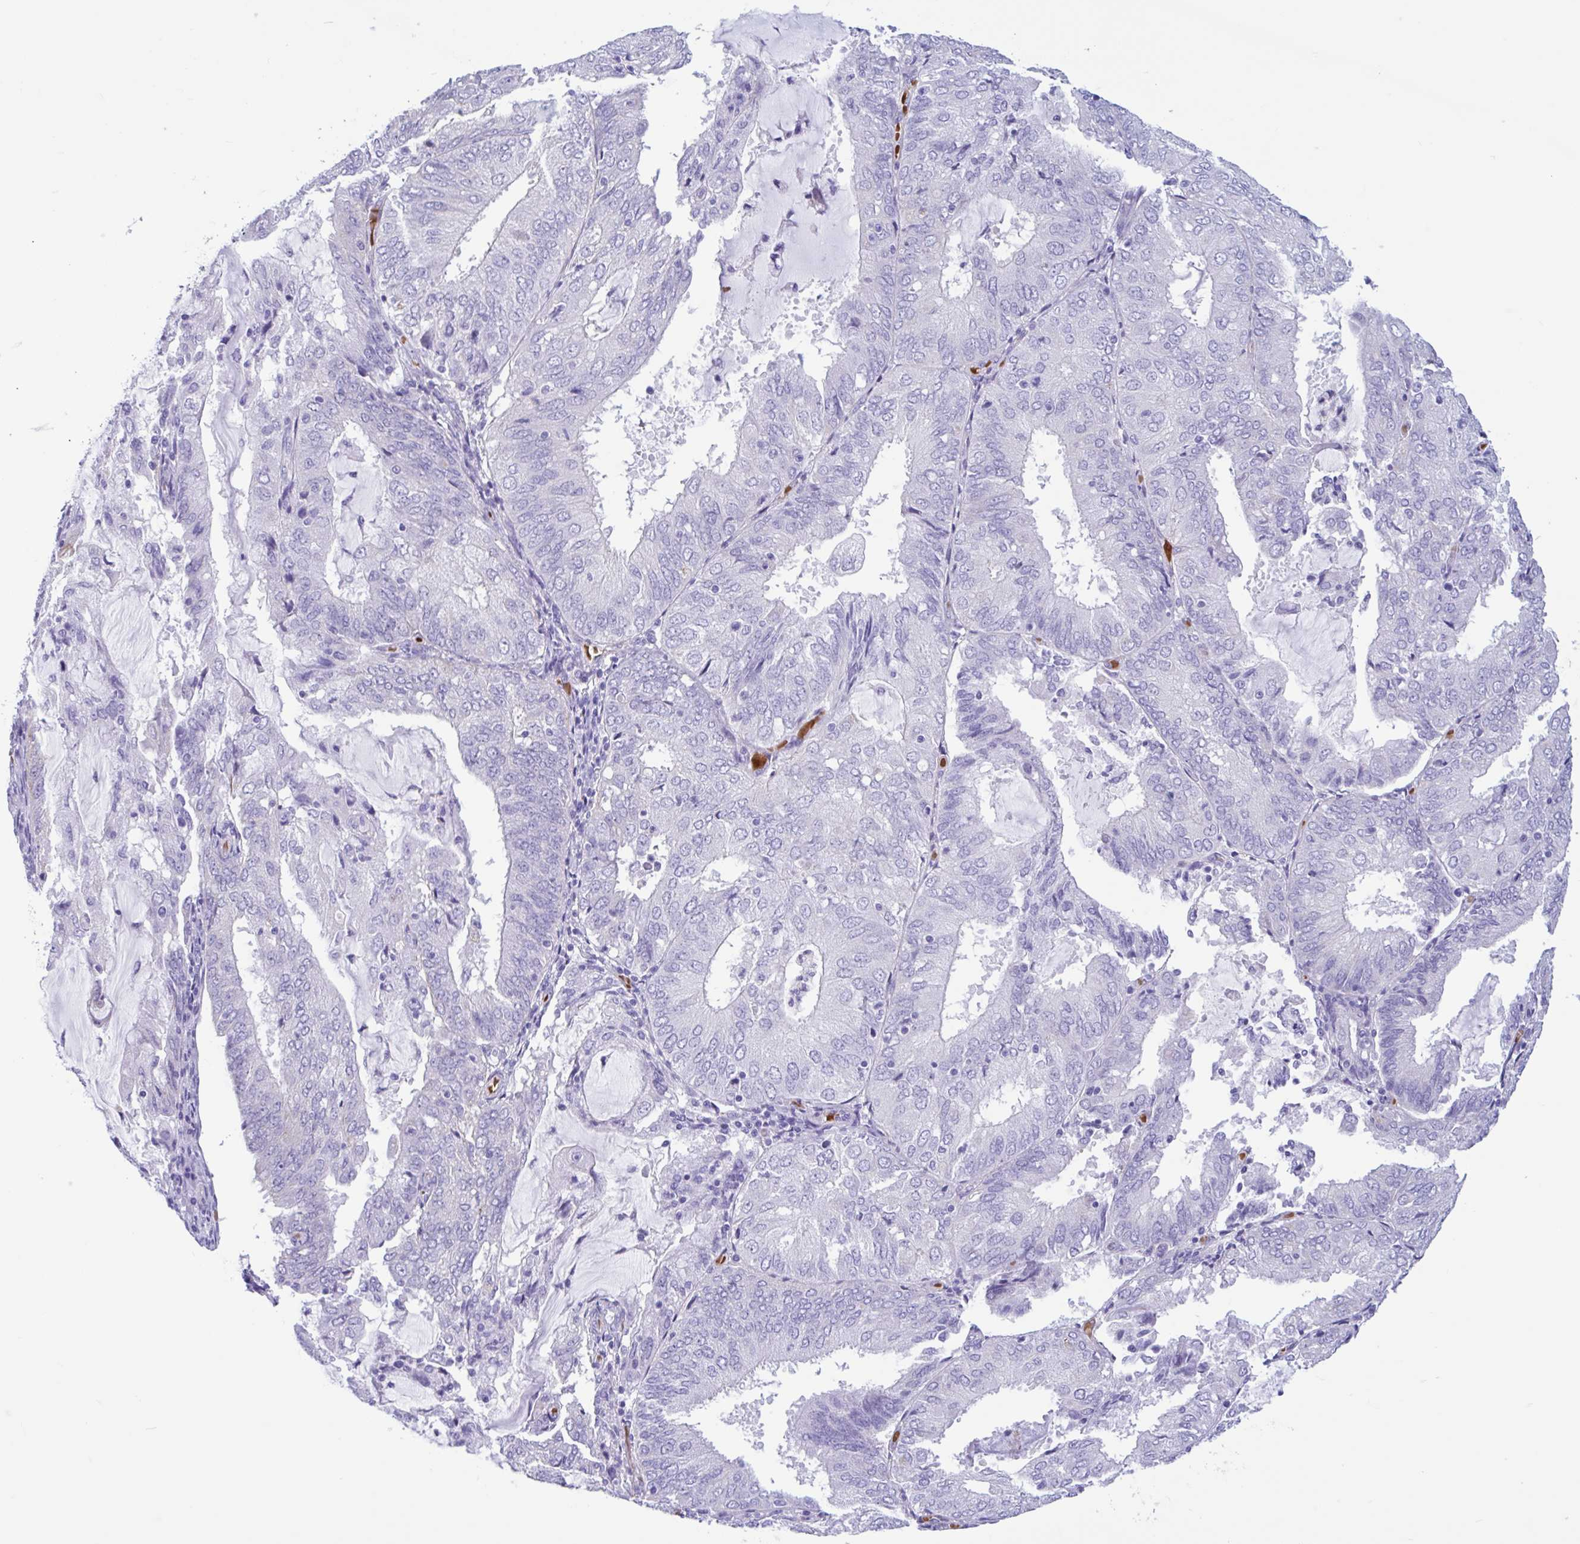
{"staining": {"intensity": "negative", "quantity": "none", "location": "none"}, "tissue": "endometrial cancer", "cell_type": "Tumor cells", "image_type": "cancer", "snomed": [{"axis": "morphology", "description": "Adenocarcinoma, NOS"}, {"axis": "topography", "description": "Endometrium"}], "caption": "A photomicrograph of endometrial cancer (adenocarcinoma) stained for a protein displays no brown staining in tumor cells.", "gene": "TMEM79", "patient": {"sex": "female", "age": 81}}